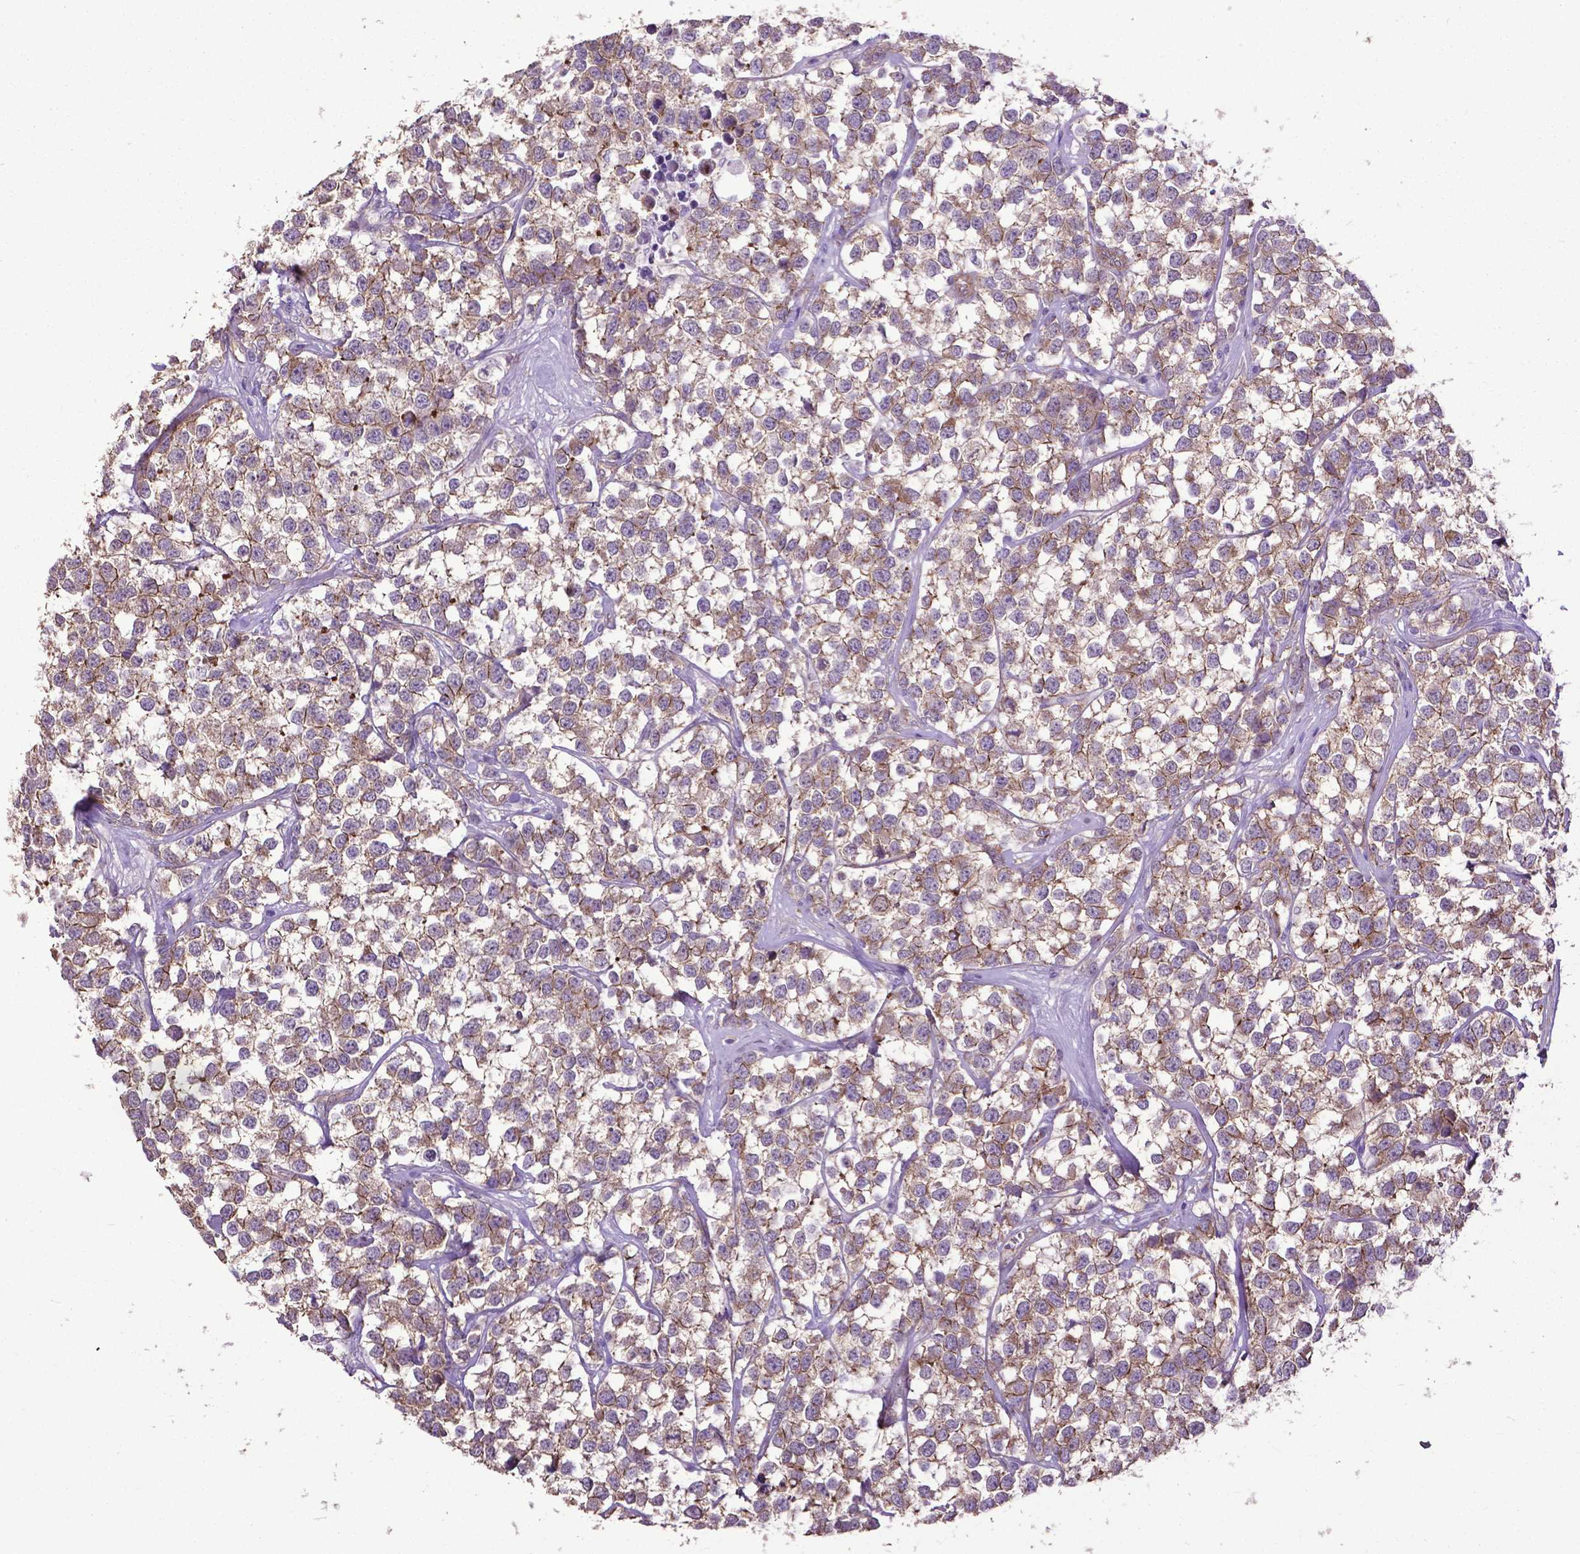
{"staining": {"intensity": "weak", "quantity": ">75%", "location": "cytoplasmic/membranous"}, "tissue": "testis cancer", "cell_type": "Tumor cells", "image_type": "cancer", "snomed": [{"axis": "morphology", "description": "Seminoma, NOS"}, {"axis": "topography", "description": "Testis"}], "caption": "Testis seminoma tissue shows weak cytoplasmic/membranous positivity in approximately >75% of tumor cells, visualized by immunohistochemistry.", "gene": "PDLIM1", "patient": {"sex": "male", "age": 59}}